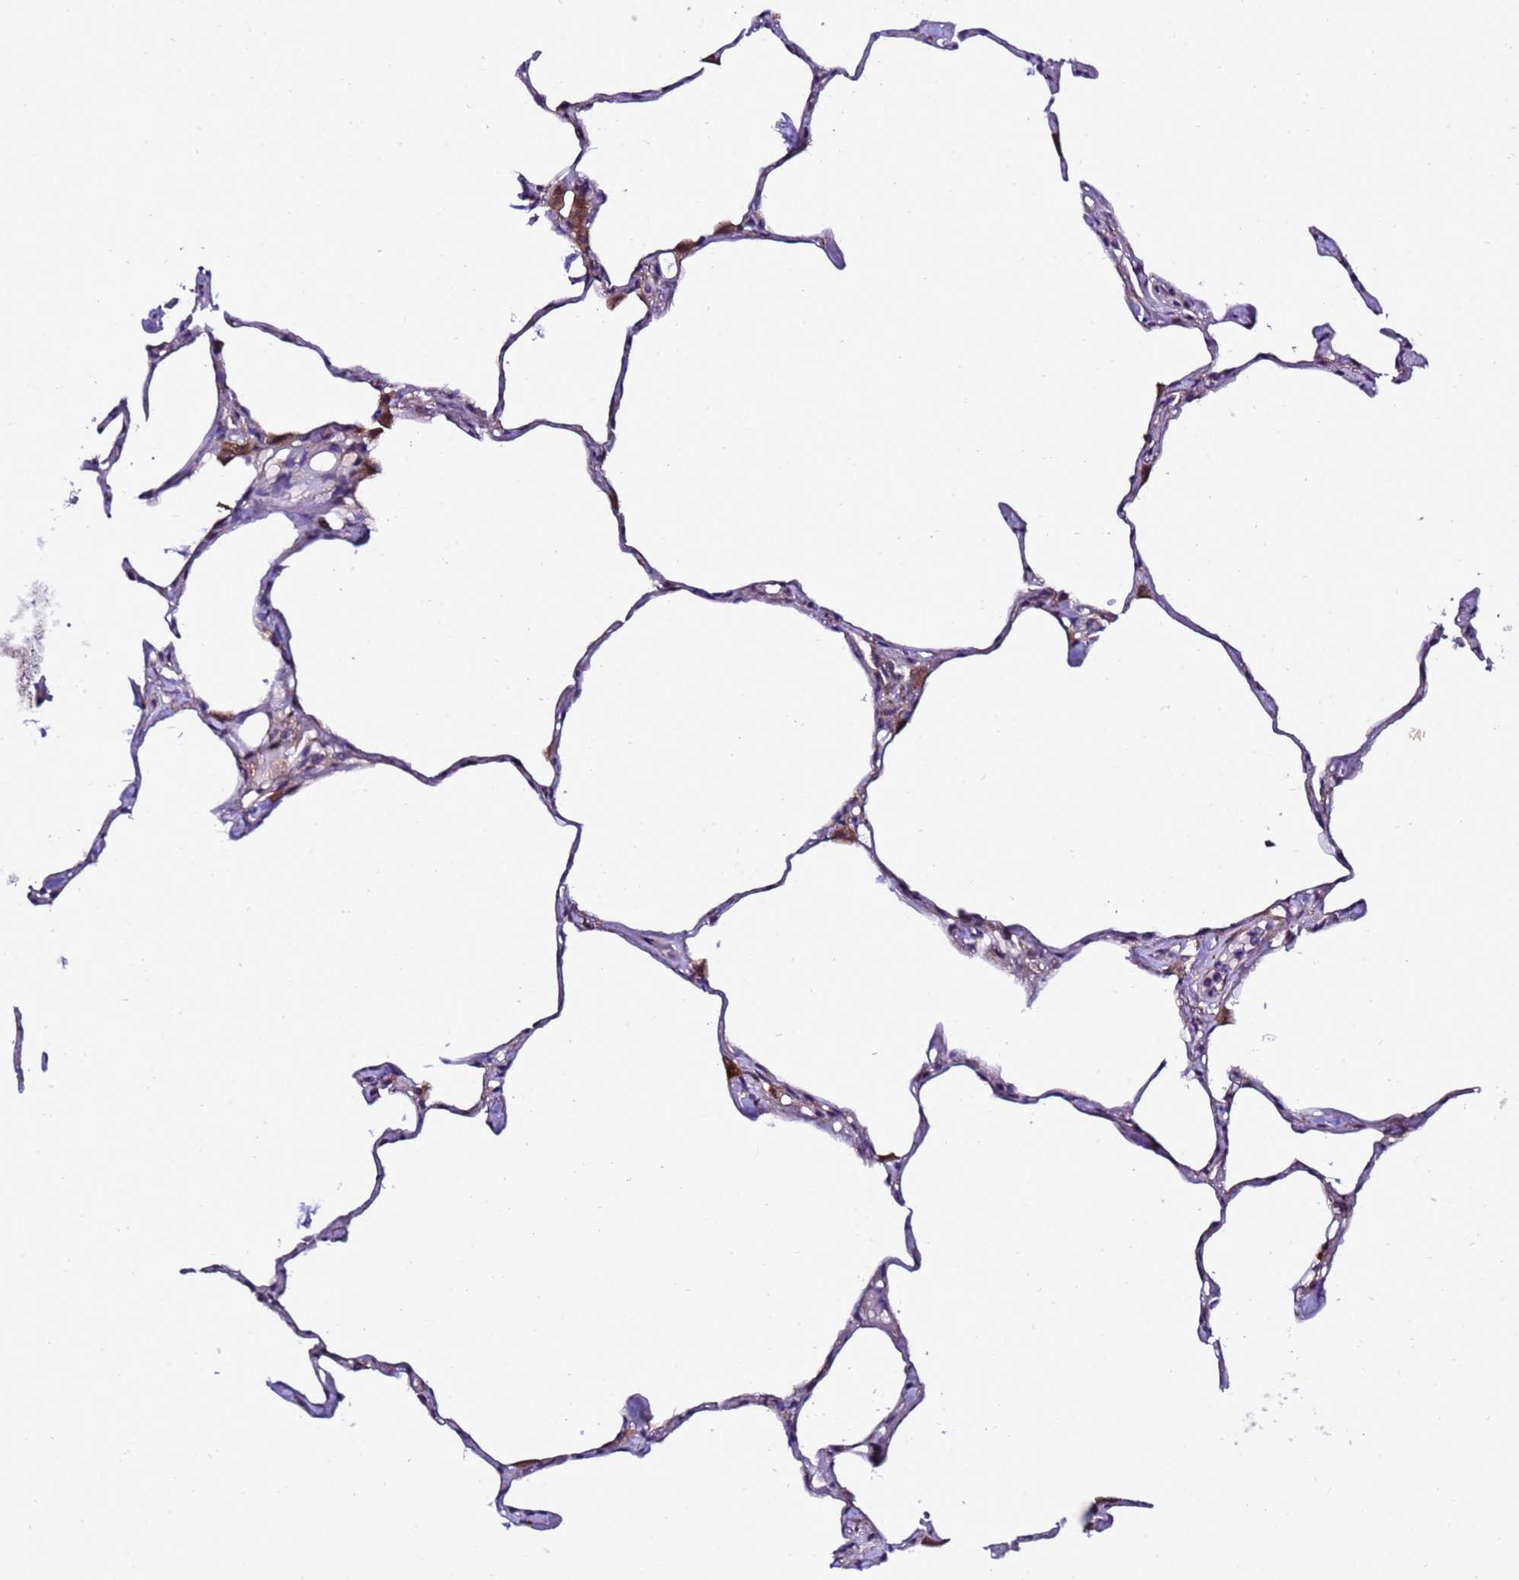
{"staining": {"intensity": "negative", "quantity": "none", "location": "none"}, "tissue": "lung", "cell_type": "Alveolar cells", "image_type": "normal", "snomed": [{"axis": "morphology", "description": "Normal tissue, NOS"}, {"axis": "topography", "description": "Lung"}], "caption": "Immunohistochemistry histopathology image of normal lung: human lung stained with DAB (3,3'-diaminobenzidine) reveals no significant protein positivity in alveolar cells.", "gene": "GZF1", "patient": {"sex": "male", "age": 65}}